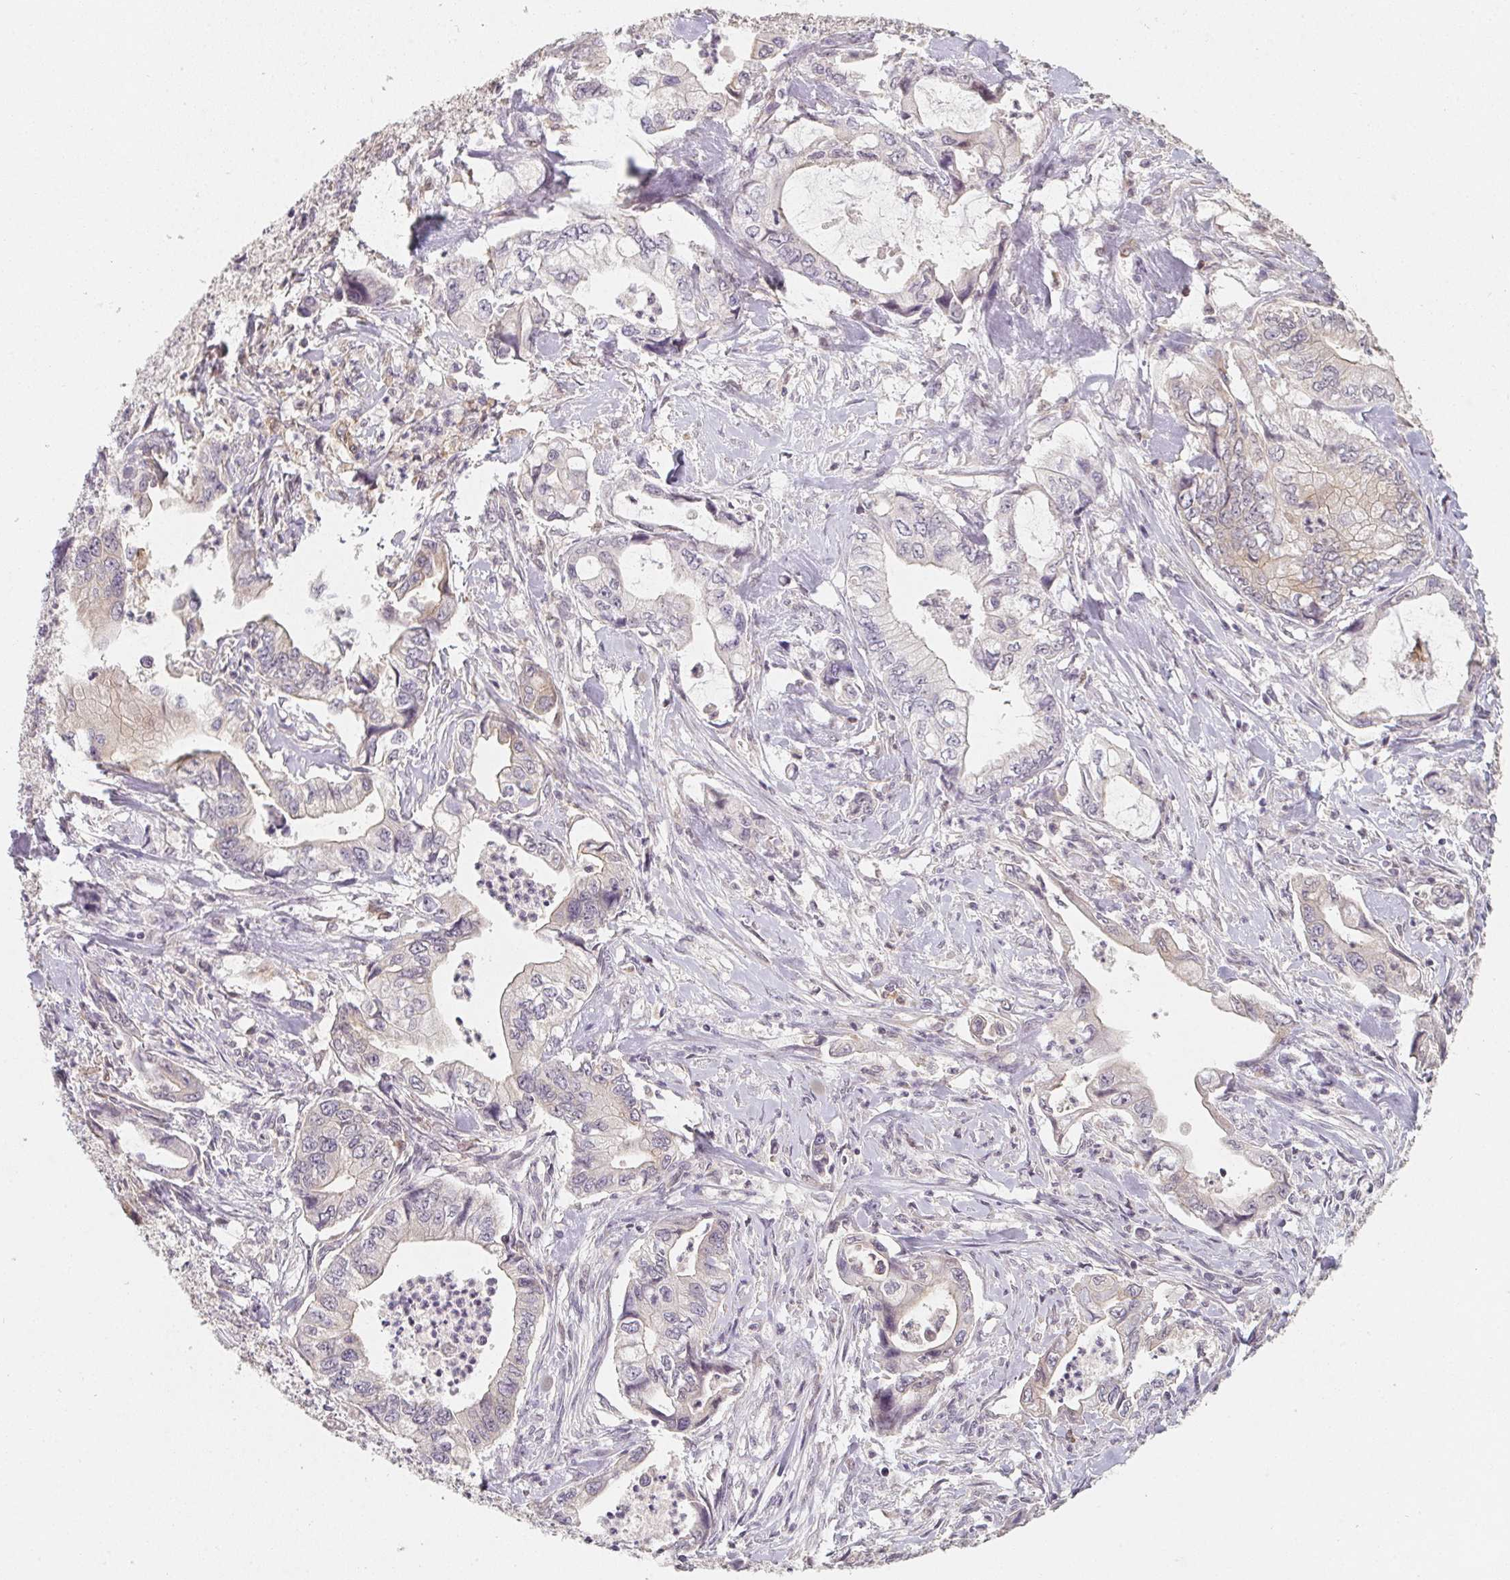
{"staining": {"intensity": "weak", "quantity": "<25%", "location": "cytoplasmic/membranous"}, "tissue": "stomach cancer", "cell_type": "Tumor cells", "image_type": "cancer", "snomed": [{"axis": "morphology", "description": "Adenocarcinoma, NOS"}, {"axis": "topography", "description": "Pancreas"}, {"axis": "topography", "description": "Stomach, upper"}], "caption": "IHC micrograph of neoplastic tissue: human stomach adenocarcinoma stained with DAB (3,3'-diaminobenzidine) demonstrates no significant protein expression in tumor cells.", "gene": "SOAT1", "patient": {"sex": "male", "age": 77}}